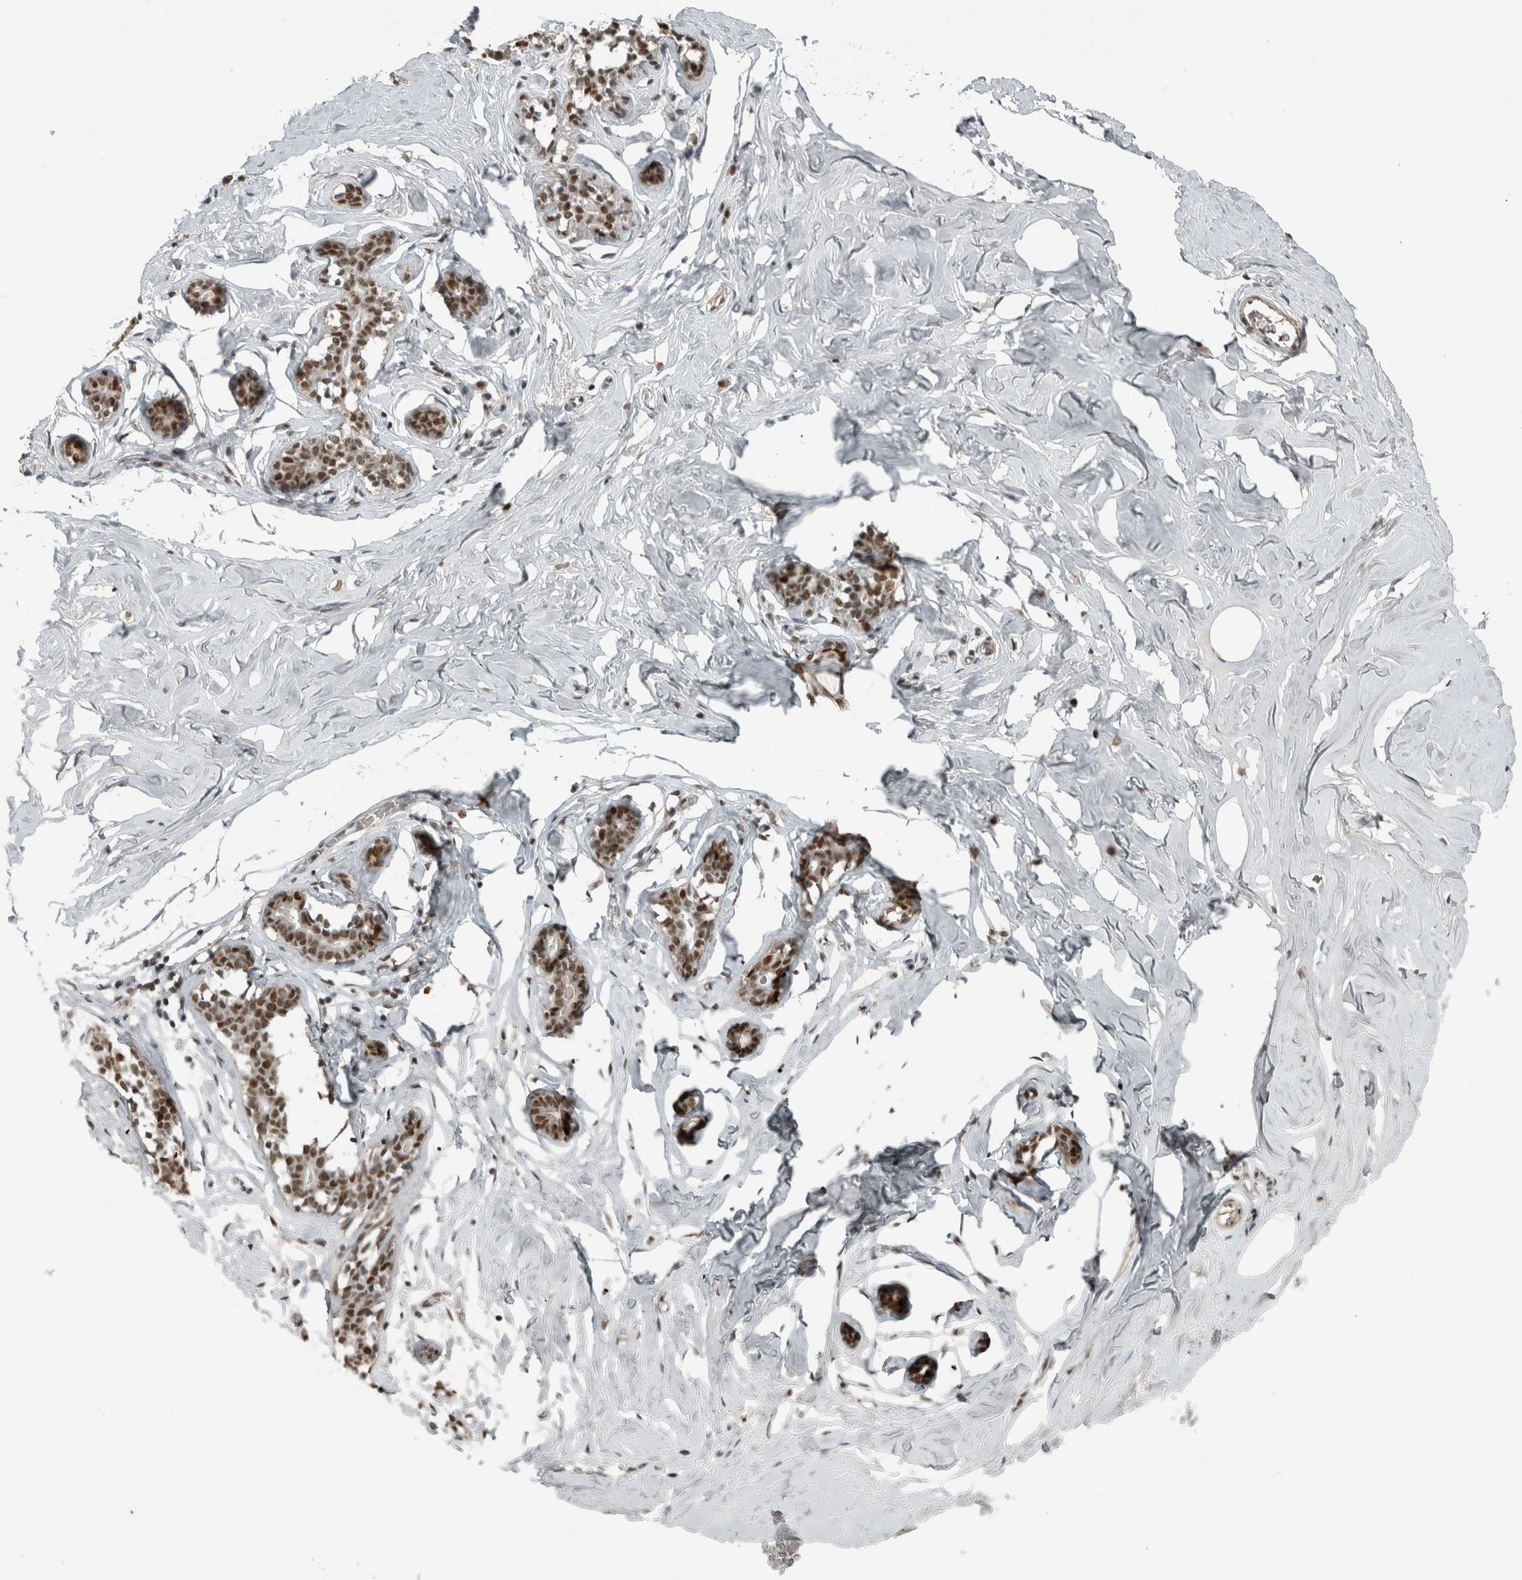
{"staining": {"intensity": "weak", "quantity": "<25%", "location": "nuclear"}, "tissue": "adipose tissue", "cell_type": "Adipocytes", "image_type": "normal", "snomed": [{"axis": "morphology", "description": "Normal tissue, NOS"}, {"axis": "morphology", "description": "Fibrosis, NOS"}, {"axis": "topography", "description": "Breast"}, {"axis": "topography", "description": "Adipose tissue"}], "caption": "This image is of benign adipose tissue stained with IHC to label a protein in brown with the nuclei are counter-stained blue. There is no staining in adipocytes. (DAB immunohistochemistry, high magnification).", "gene": "ZNF24", "patient": {"sex": "female", "age": 39}}